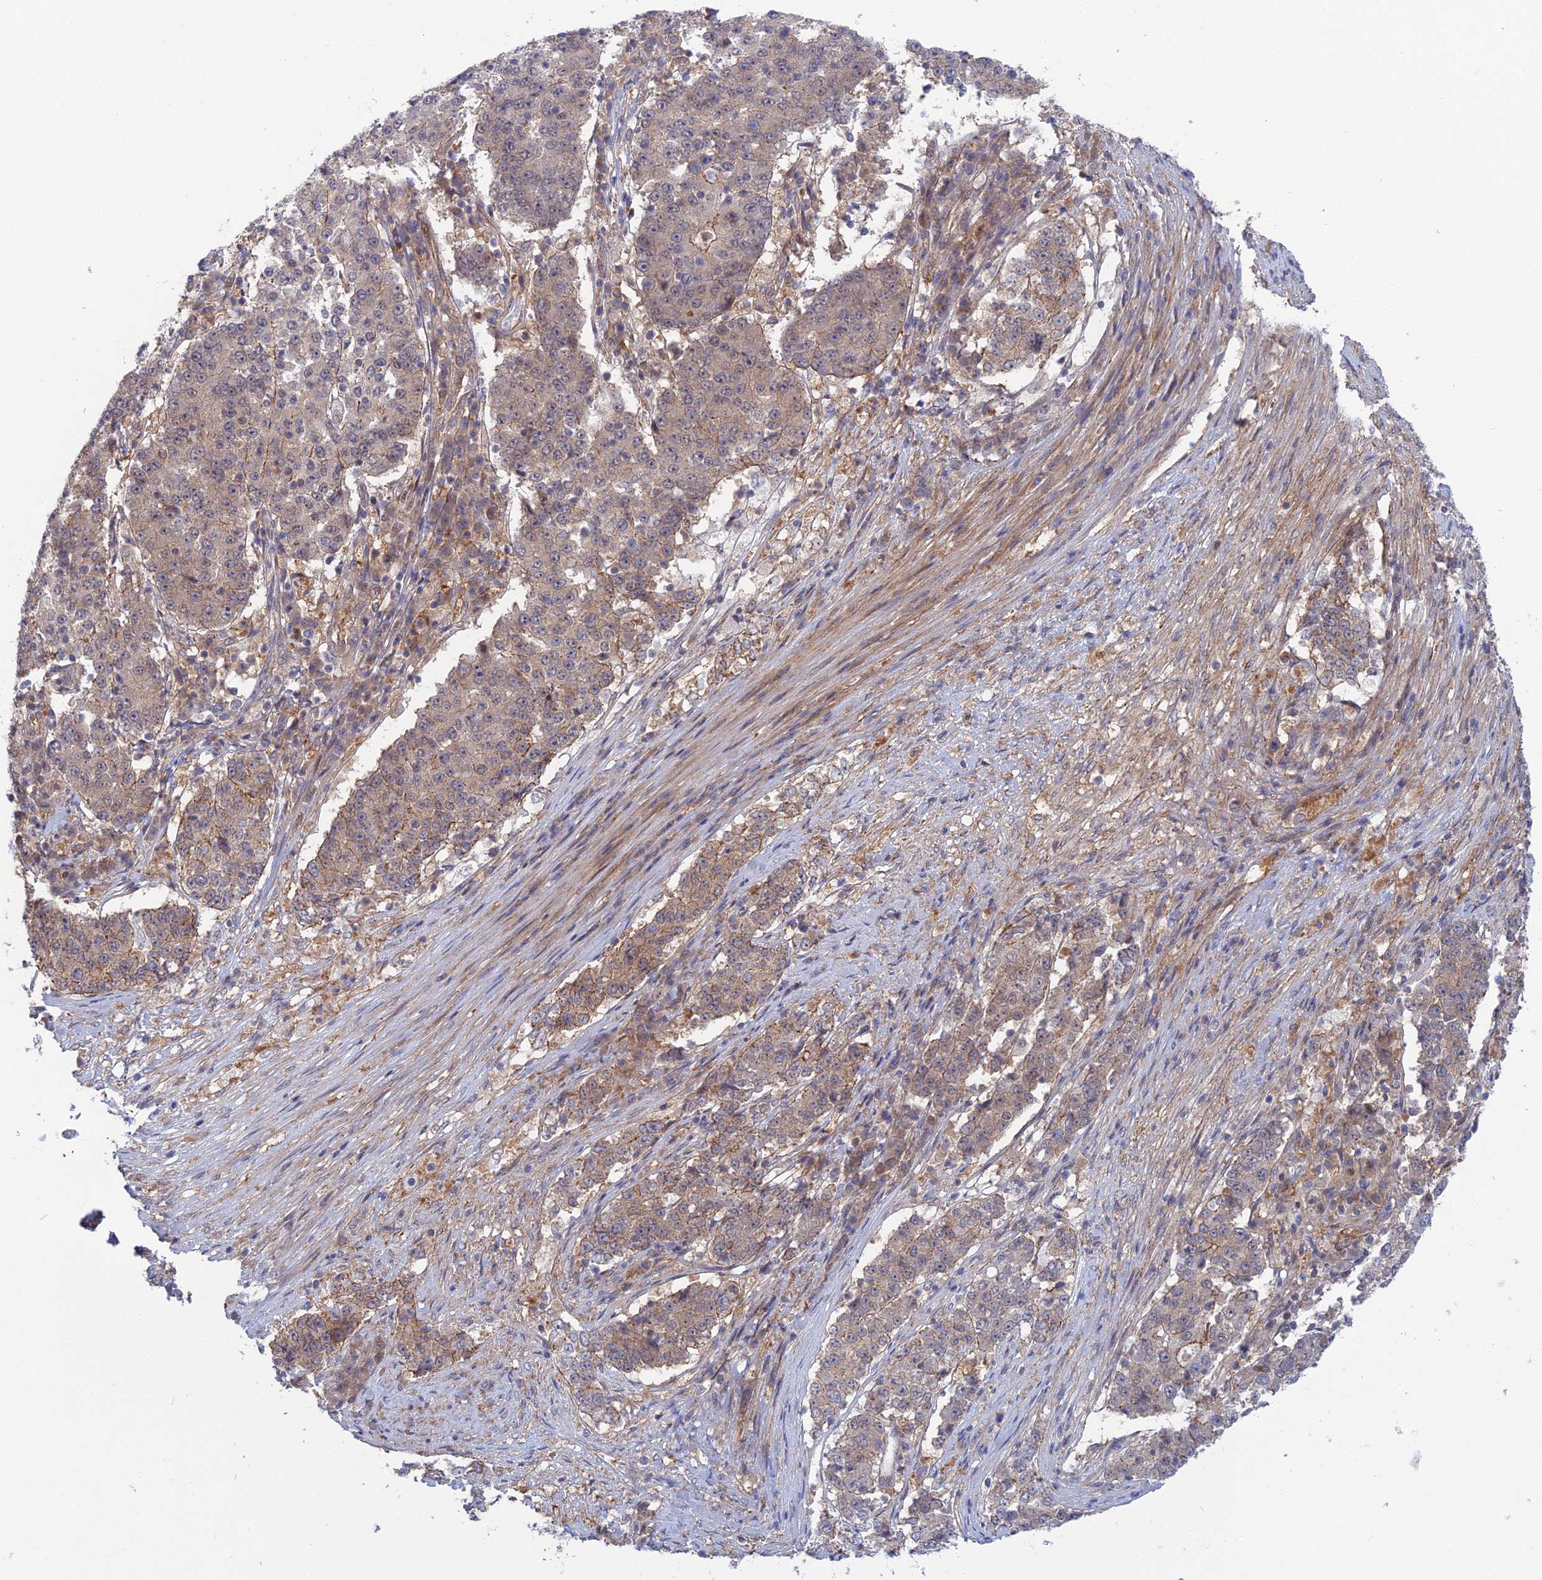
{"staining": {"intensity": "moderate", "quantity": "<25%", "location": "cytoplasmic/membranous"}, "tissue": "stomach cancer", "cell_type": "Tumor cells", "image_type": "cancer", "snomed": [{"axis": "morphology", "description": "Adenocarcinoma, NOS"}, {"axis": "topography", "description": "Stomach"}], "caption": "A high-resolution image shows immunohistochemistry (IHC) staining of adenocarcinoma (stomach), which displays moderate cytoplasmic/membranous expression in approximately <25% of tumor cells. Immunohistochemistry (ihc) stains the protein in brown and the nuclei are stained blue.", "gene": "ABHD1", "patient": {"sex": "male", "age": 59}}